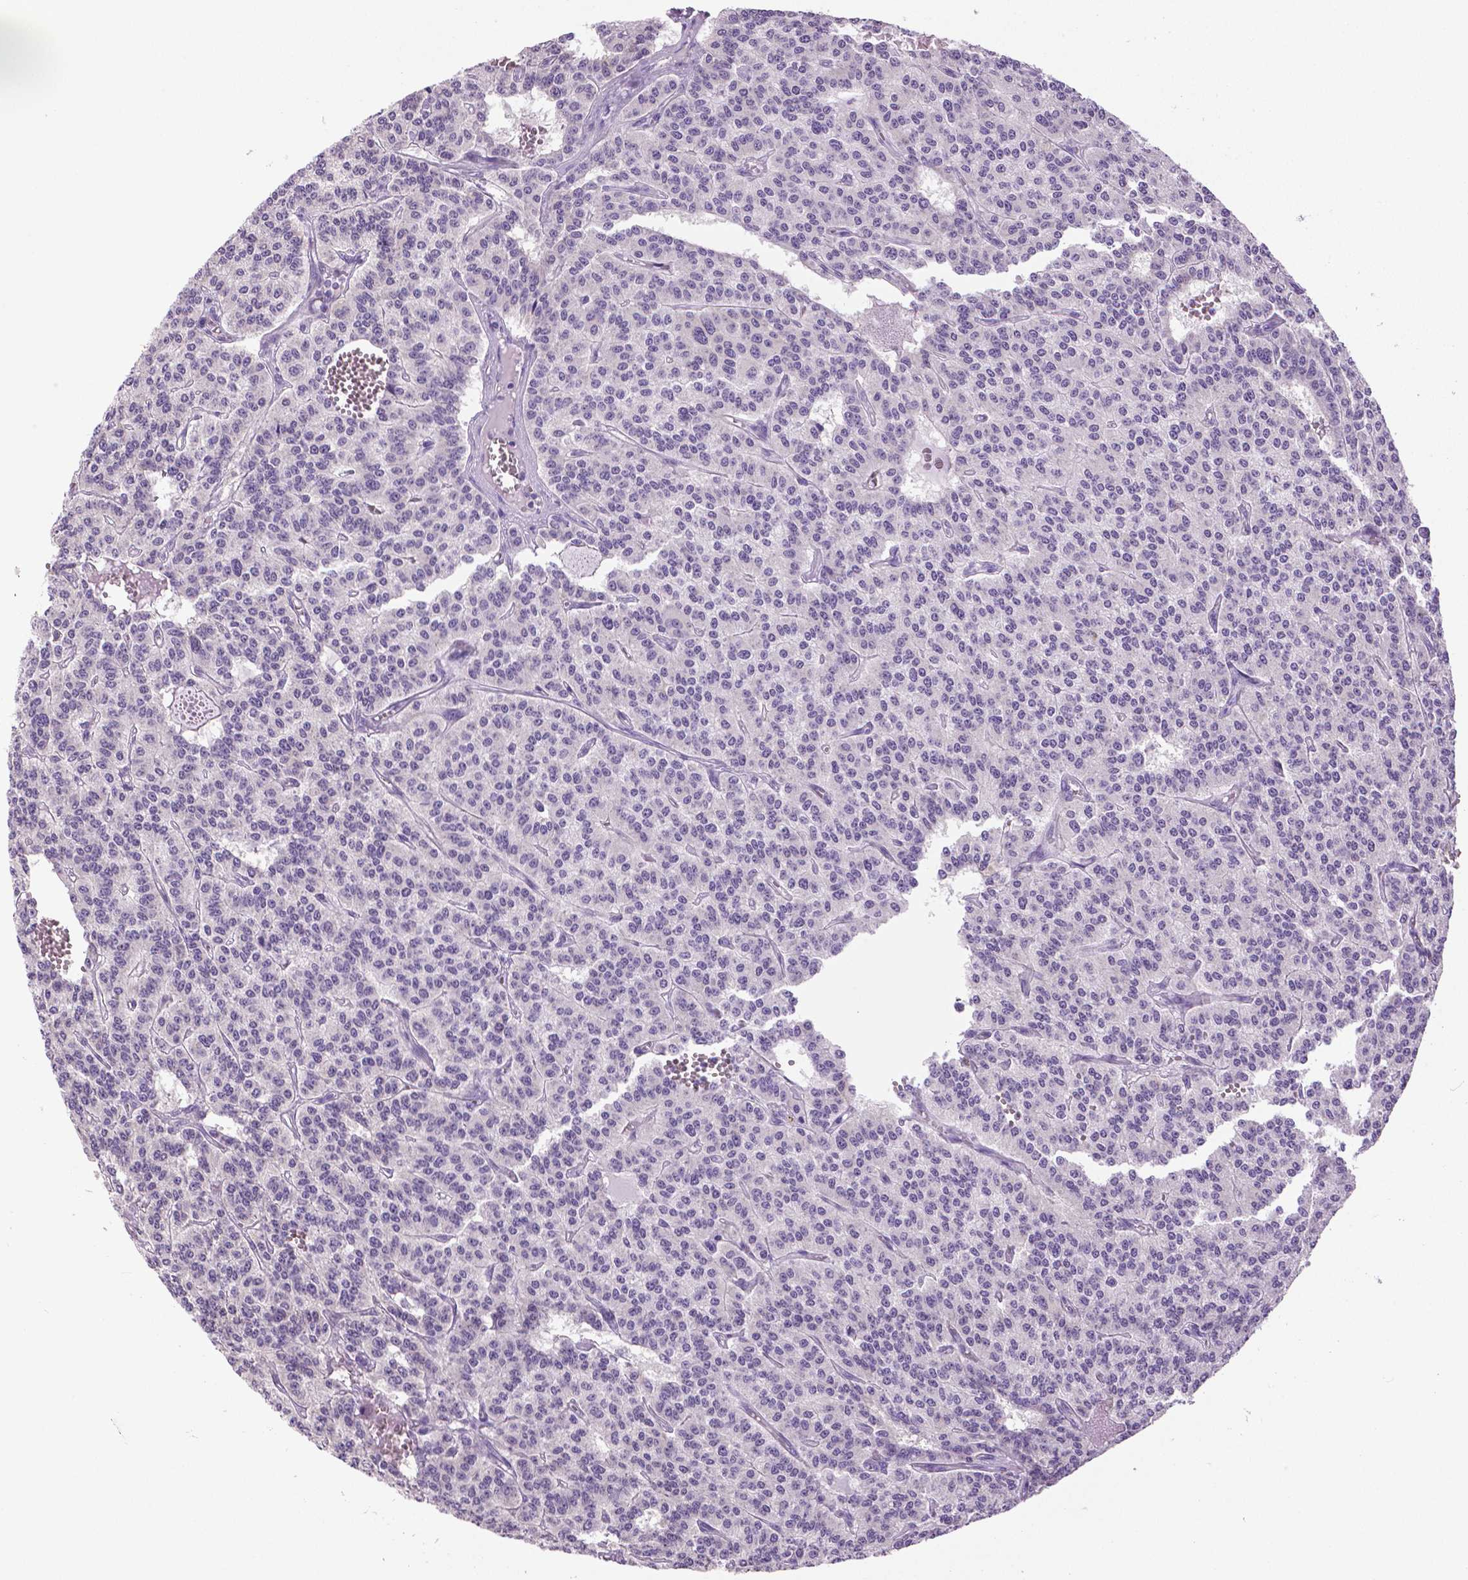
{"staining": {"intensity": "negative", "quantity": "none", "location": "none"}, "tissue": "carcinoid", "cell_type": "Tumor cells", "image_type": "cancer", "snomed": [{"axis": "morphology", "description": "Carcinoid, malignant, NOS"}, {"axis": "topography", "description": "Lung"}], "caption": "Immunohistochemical staining of human carcinoid reveals no significant expression in tumor cells.", "gene": "DNAH12", "patient": {"sex": "female", "age": 71}}